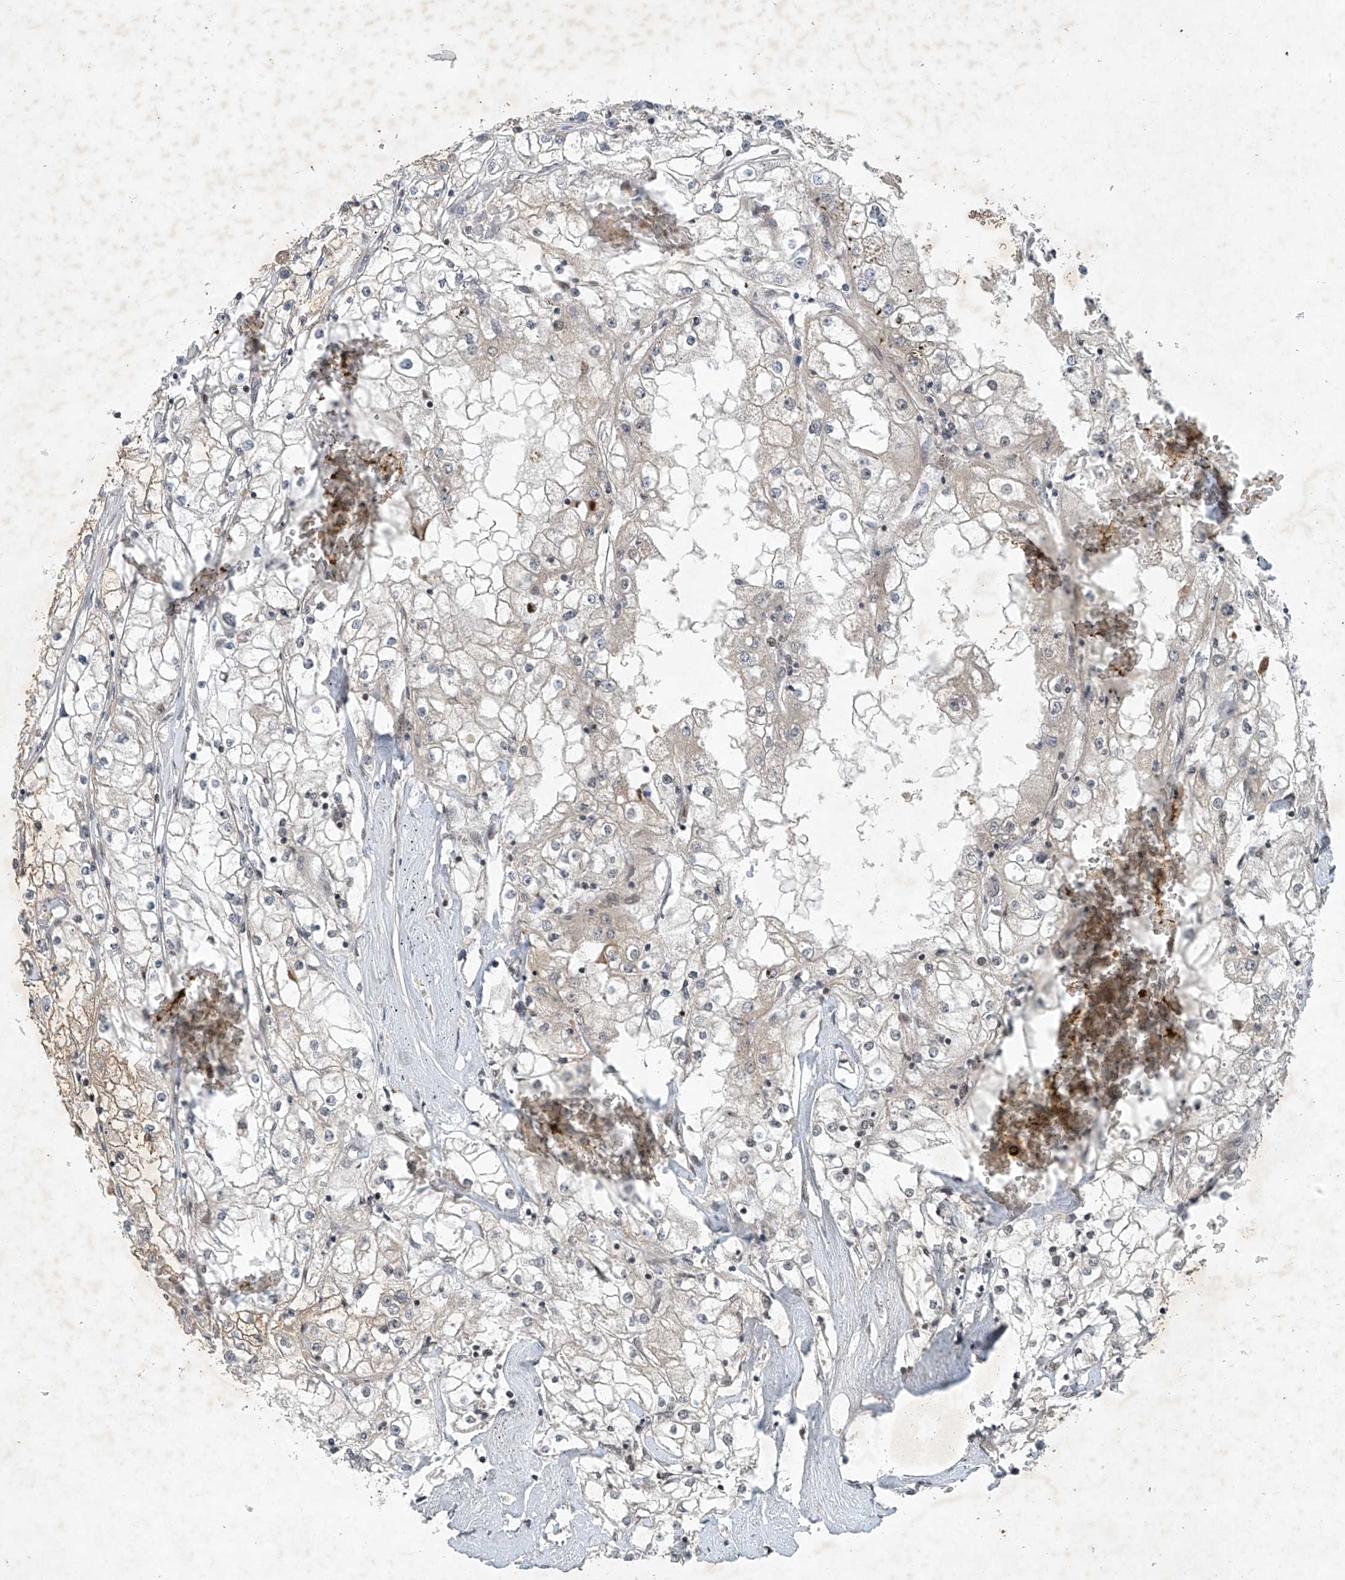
{"staining": {"intensity": "negative", "quantity": "none", "location": "none"}, "tissue": "renal cancer", "cell_type": "Tumor cells", "image_type": "cancer", "snomed": [{"axis": "morphology", "description": "Adenocarcinoma, NOS"}, {"axis": "topography", "description": "Kidney"}], "caption": "High magnification brightfield microscopy of renal adenocarcinoma stained with DAB (brown) and counterstained with hematoxylin (blue): tumor cells show no significant expression.", "gene": "TAF8", "patient": {"sex": "male", "age": 56}}